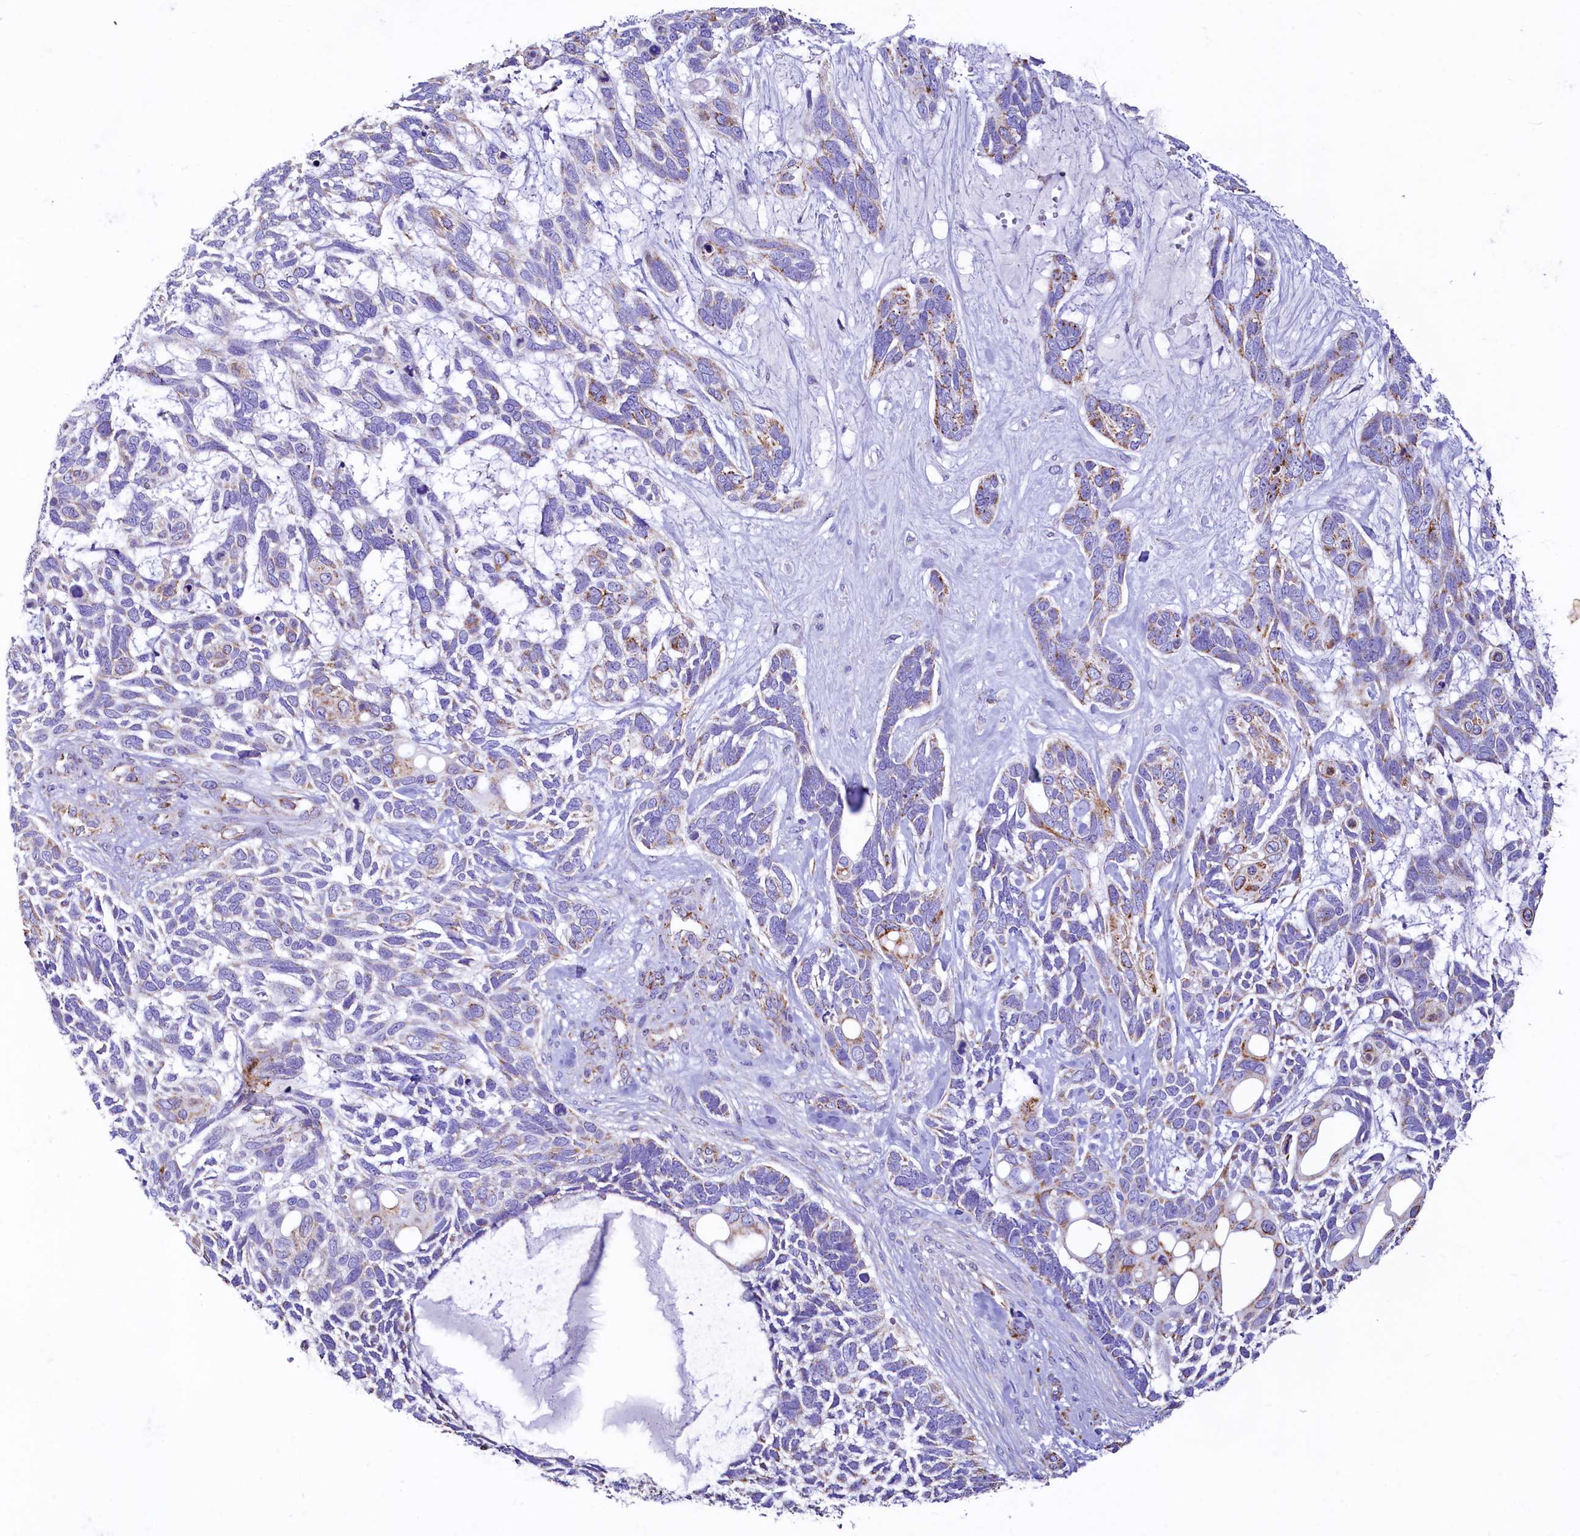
{"staining": {"intensity": "moderate", "quantity": "<25%", "location": "cytoplasmic/membranous"}, "tissue": "skin cancer", "cell_type": "Tumor cells", "image_type": "cancer", "snomed": [{"axis": "morphology", "description": "Basal cell carcinoma"}, {"axis": "topography", "description": "Skin"}], "caption": "DAB (3,3'-diaminobenzidine) immunohistochemical staining of skin basal cell carcinoma exhibits moderate cytoplasmic/membranous protein positivity in approximately <25% of tumor cells.", "gene": "IDH3A", "patient": {"sex": "male", "age": 88}}